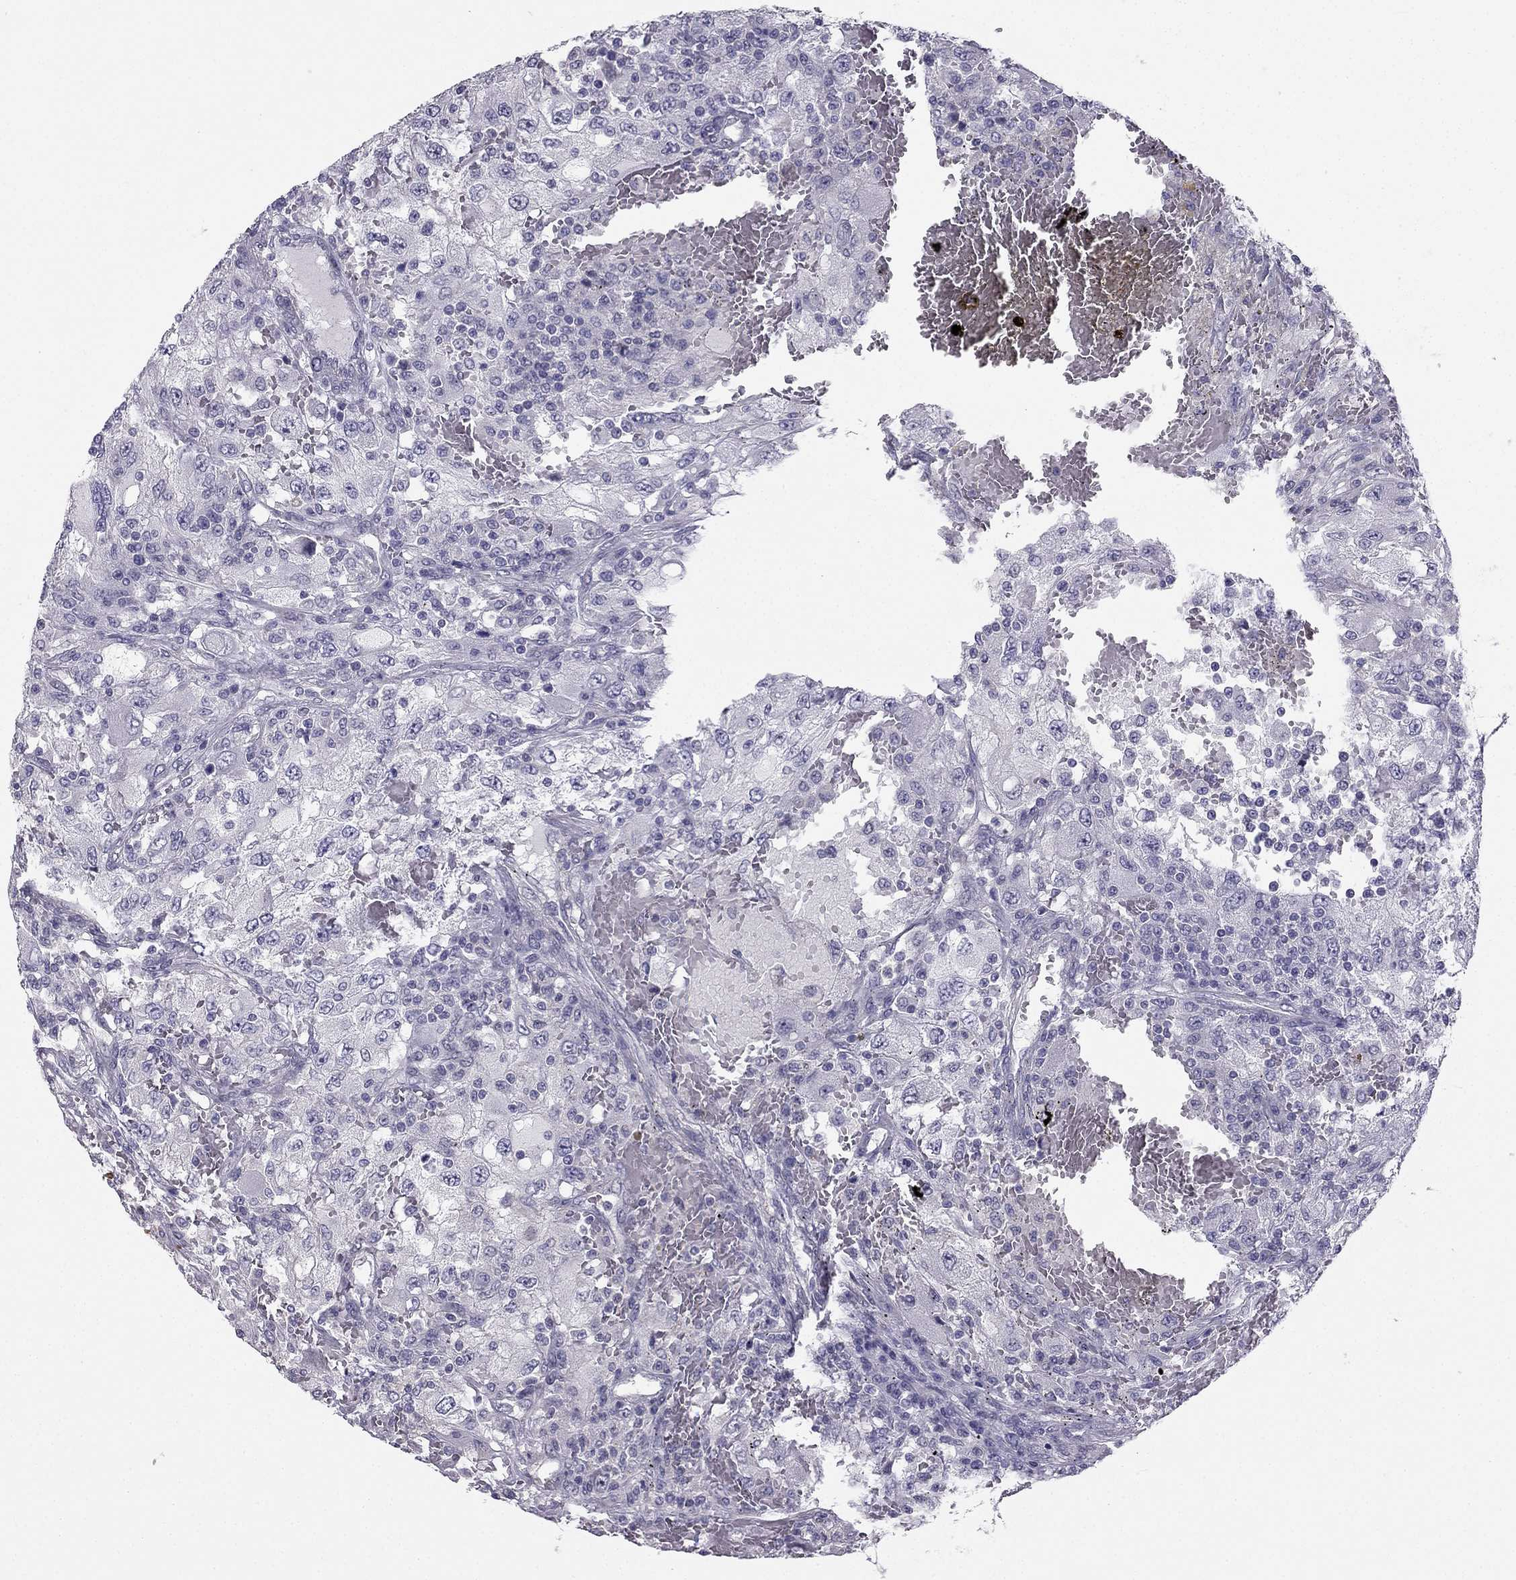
{"staining": {"intensity": "negative", "quantity": "none", "location": "none"}, "tissue": "renal cancer", "cell_type": "Tumor cells", "image_type": "cancer", "snomed": [{"axis": "morphology", "description": "Adenocarcinoma, NOS"}, {"axis": "topography", "description": "Kidney"}], "caption": "This is a histopathology image of immunohistochemistry (IHC) staining of renal cancer, which shows no expression in tumor cells. (DAB IHC visualized using brightfield microscopy, high magnification).", "gene": "HSFX1", "patient": {"sex": "female", "age": 67}}